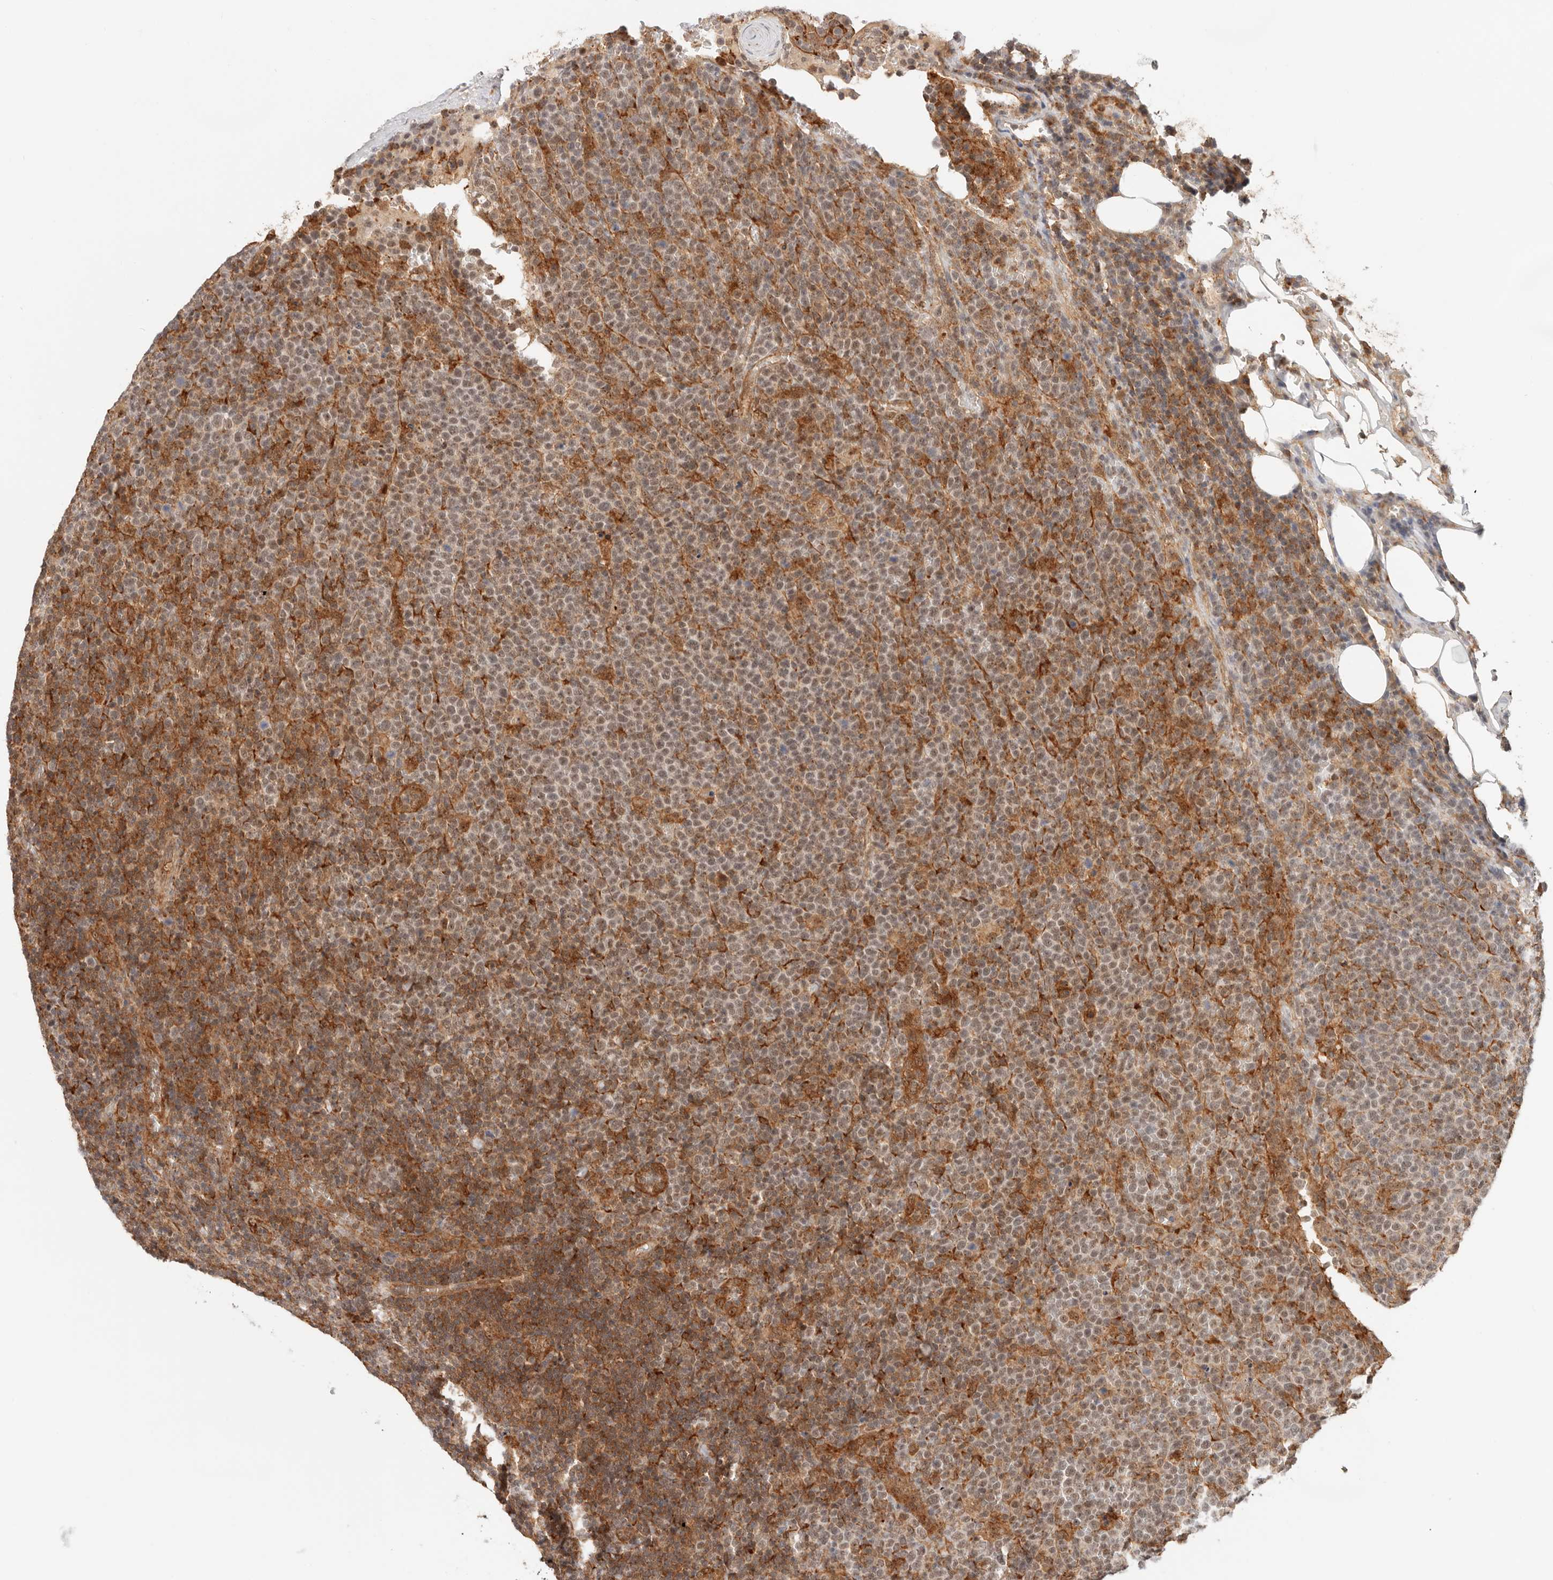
{"staining": {"intensity": "moderate", "quantity": ">75%", "location": "cytoplasmic/membranous,nuclear"}, "tissue": "lymphoma", "cell_type": "Tumor cells", "image_type": "cancer", "snomed": [{"axis": "morphology", "description": "Malignant lymphoma, non-Hodgkin's type, High grade"}, {"axis": "topography", "description": "Lymph node"}], "caption": "A brown stain highlights moderate cytoplasmic/membranous and nuclear expression of a protein in high-grade malignant lymphoma, non-Hodgkin's type tumor cells.", "gene": "HEXD", "patient": {"sex": "male", "age": 61}}